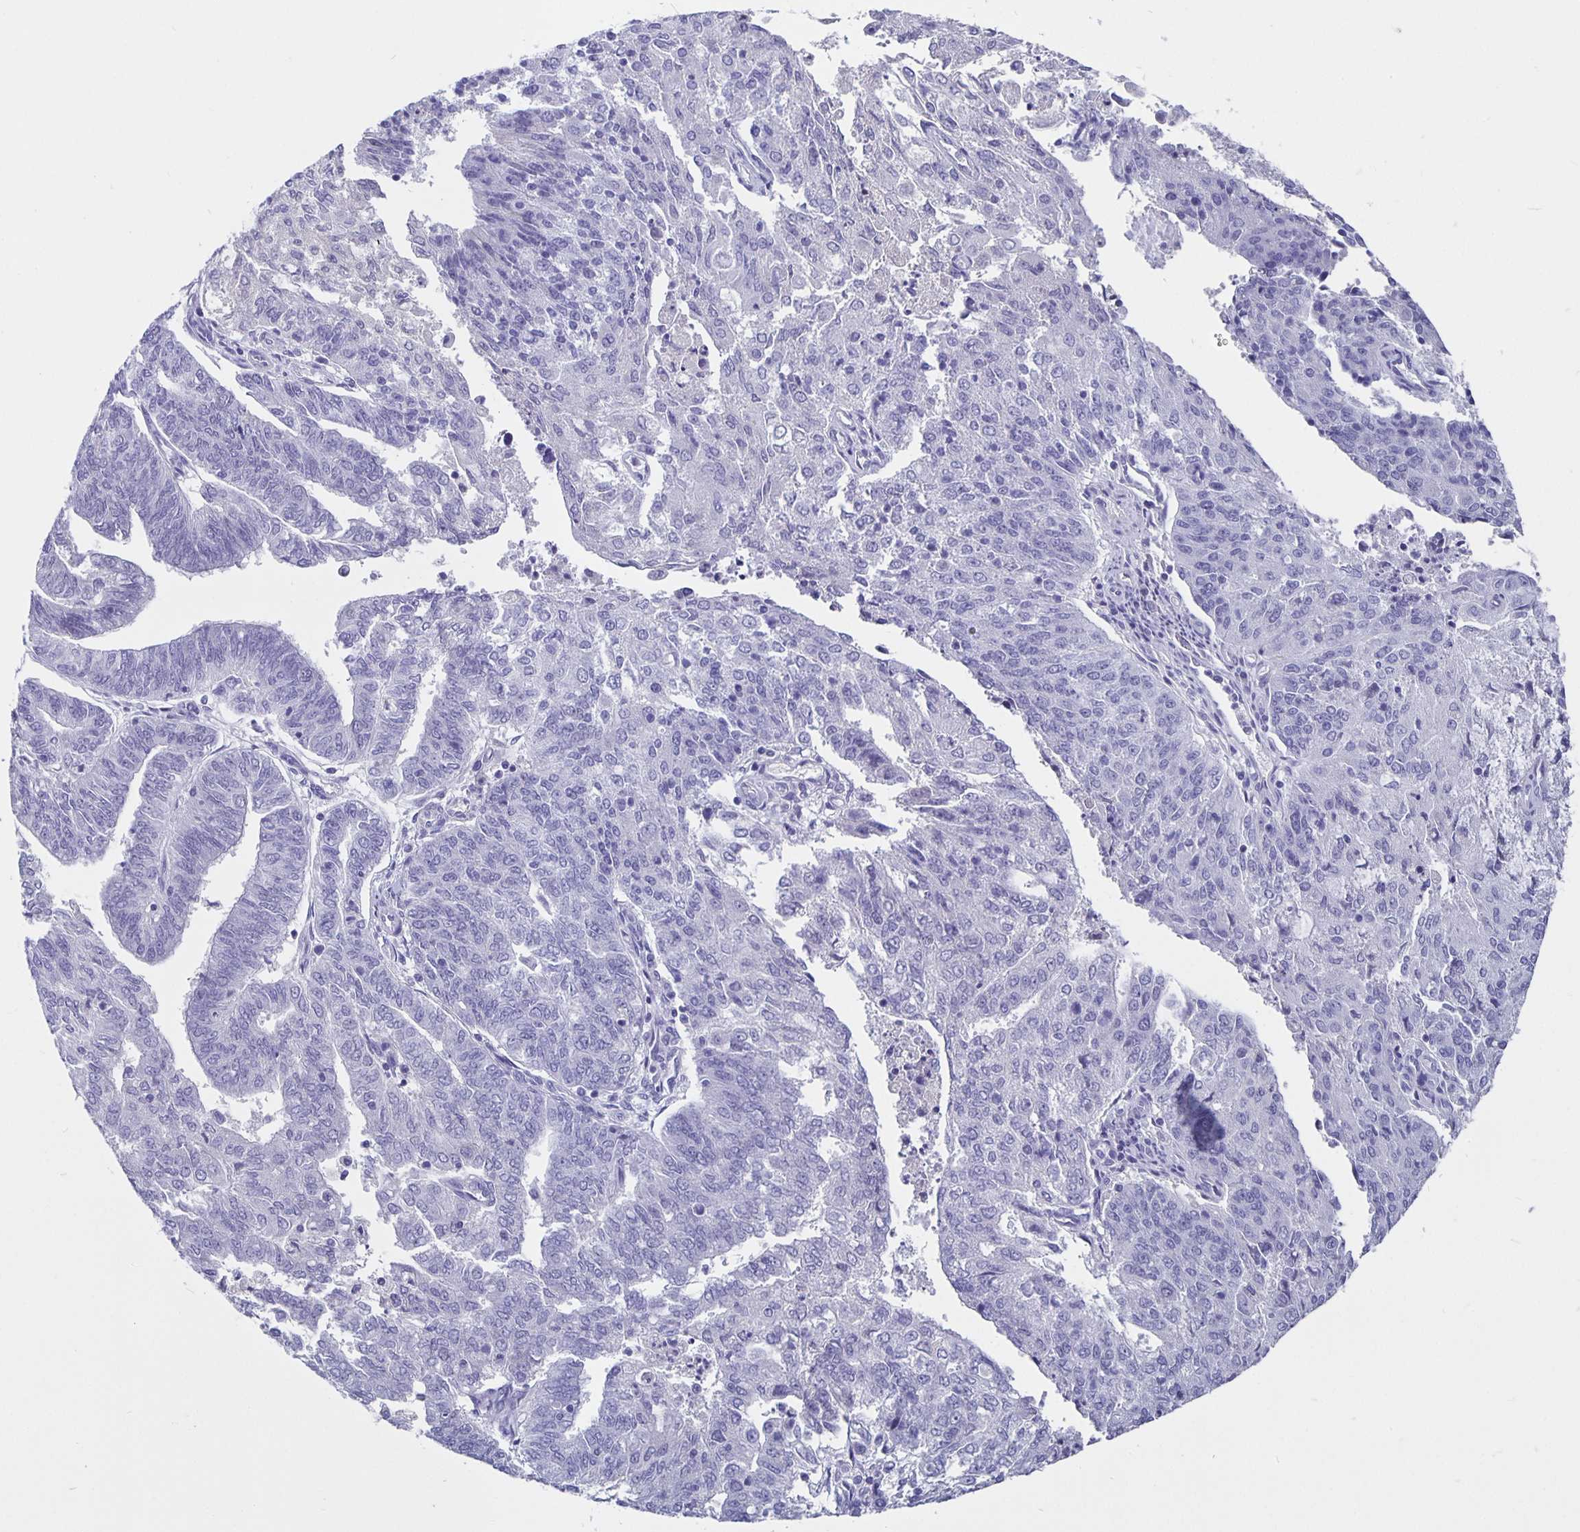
{"staining": {"intensity": "negative", "quantity": "none", "location": "none"}, "tissue": "endometrial cancer", "cell_type": "Tumor cells", "image_type": "cancer", "snomed": [{"axis": "morphology", "description": "Adenocarcinoma, NOS"}, {"axis": "topography", "description": "Endometrium"}], "caption": "Tumor cells show no significant protein expression in endometrial adenocarcinoma.", "gene": "ODF3B", "patient": {"sex": "female", "age": 82}}